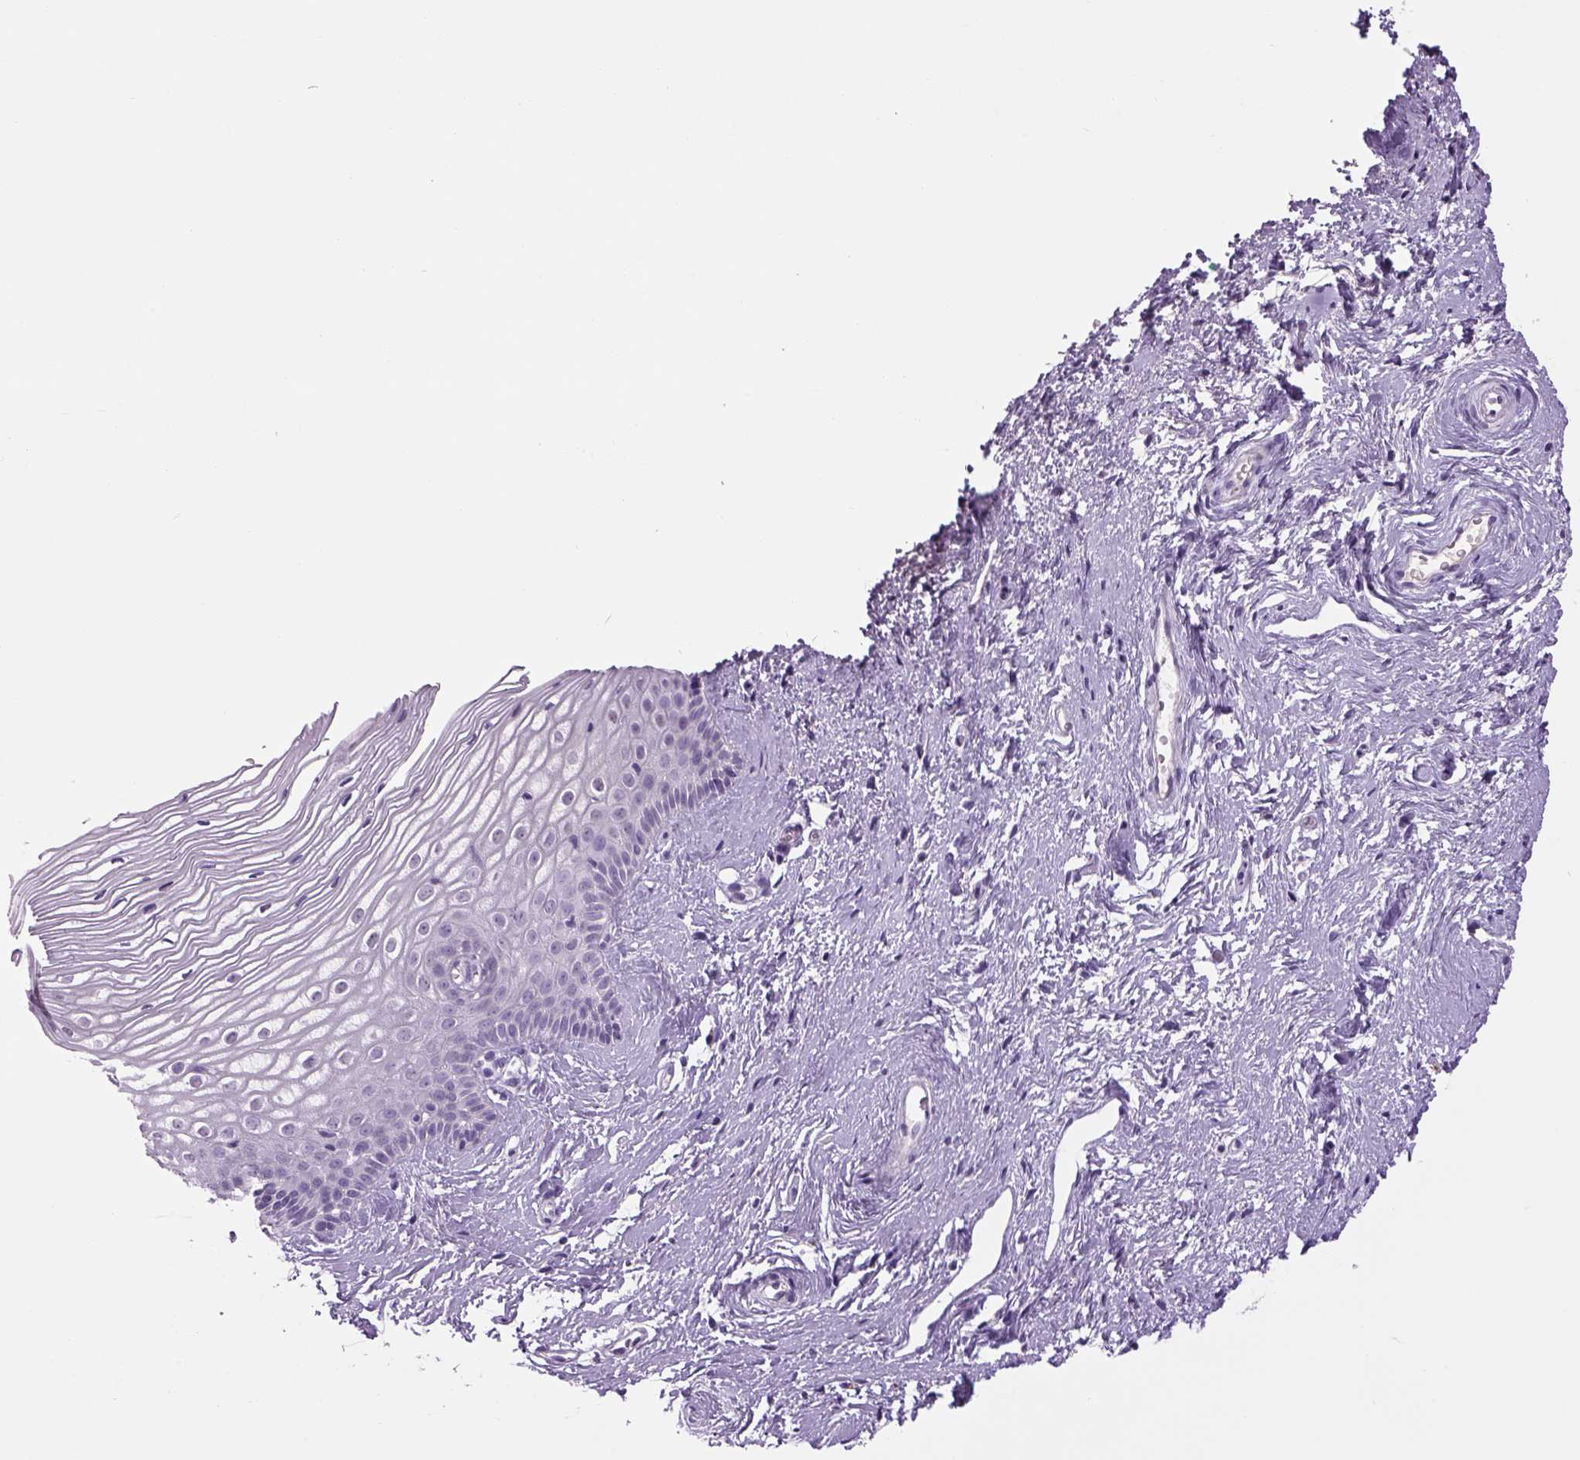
{"staining": {"intensity": "negative", "quantity": "none", "location": "none"}, "tissue": "cervix", "cell_type": "Glandular cells", "image_type": "normal", "snomed": [{"axis": "morphology", "description": "Normal tissue, NOS"}, {"axis": "topography", "description": "Cervix"}], "caption": "A high-resolution photomicrograph shows IHC staining of unremarkable cervix, which exhibits no significant expression in glandular cells.", "gene": "DBH", "patient": {"sex": "female", "age": 40}}